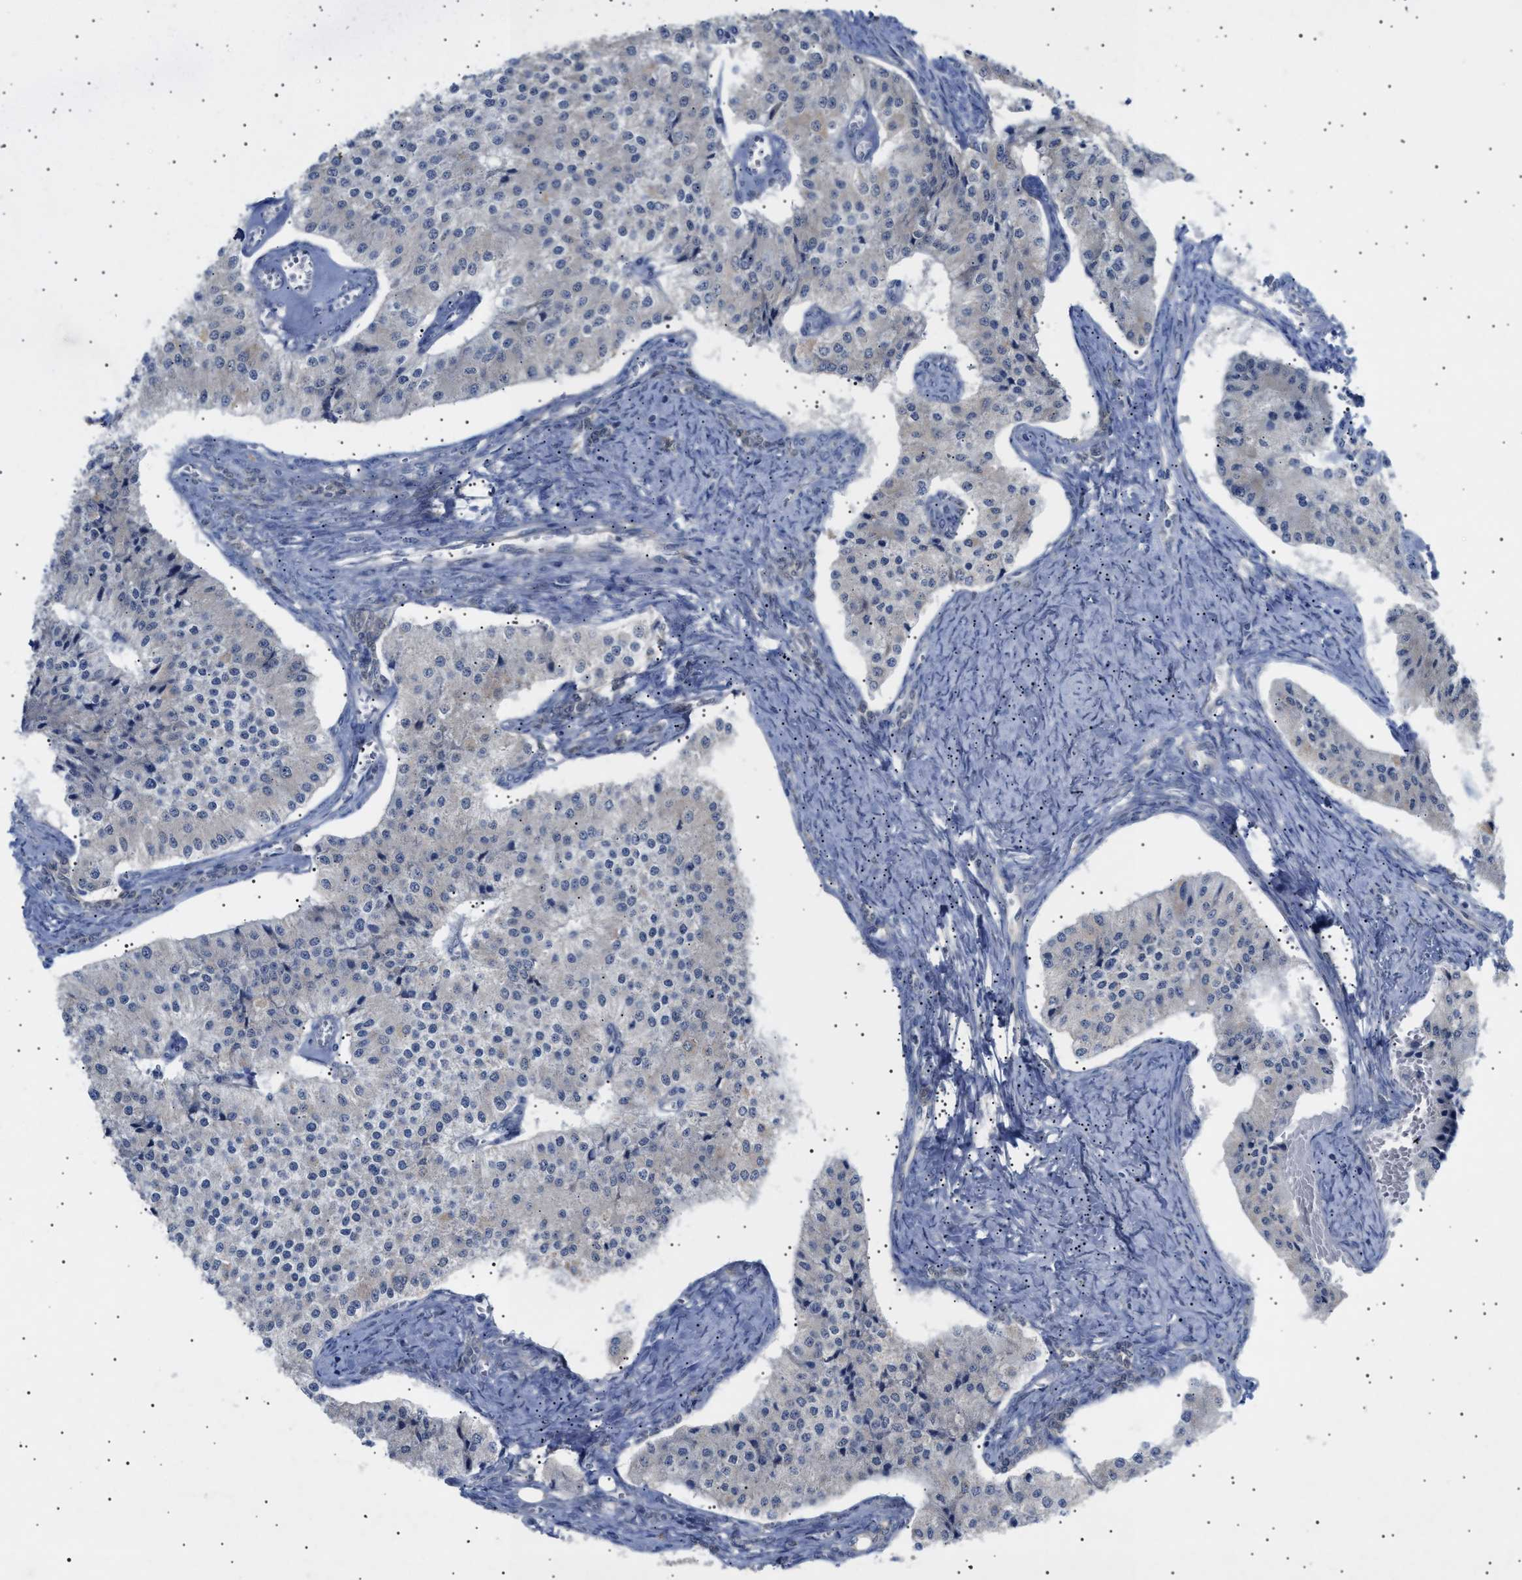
{"staining": {"intensity": "negative", "quantity": "none", "location": "none"}, "tissue": "carcinoid", "cell_type": "Tumor cells", "image_type": "cancer", "snomed": [{"axis": "morphology", "description": "Carcinoid, malignant, NOS"}, {"axis": "topography", "description": "Colon"}], "caption": "A high-resolution photomicrograph shows IHC staining of carcinoid, which shows no significant positivity in tumor cells.", "gene": "SIRT5", "patient": {"sex": "female", "age": 52}}